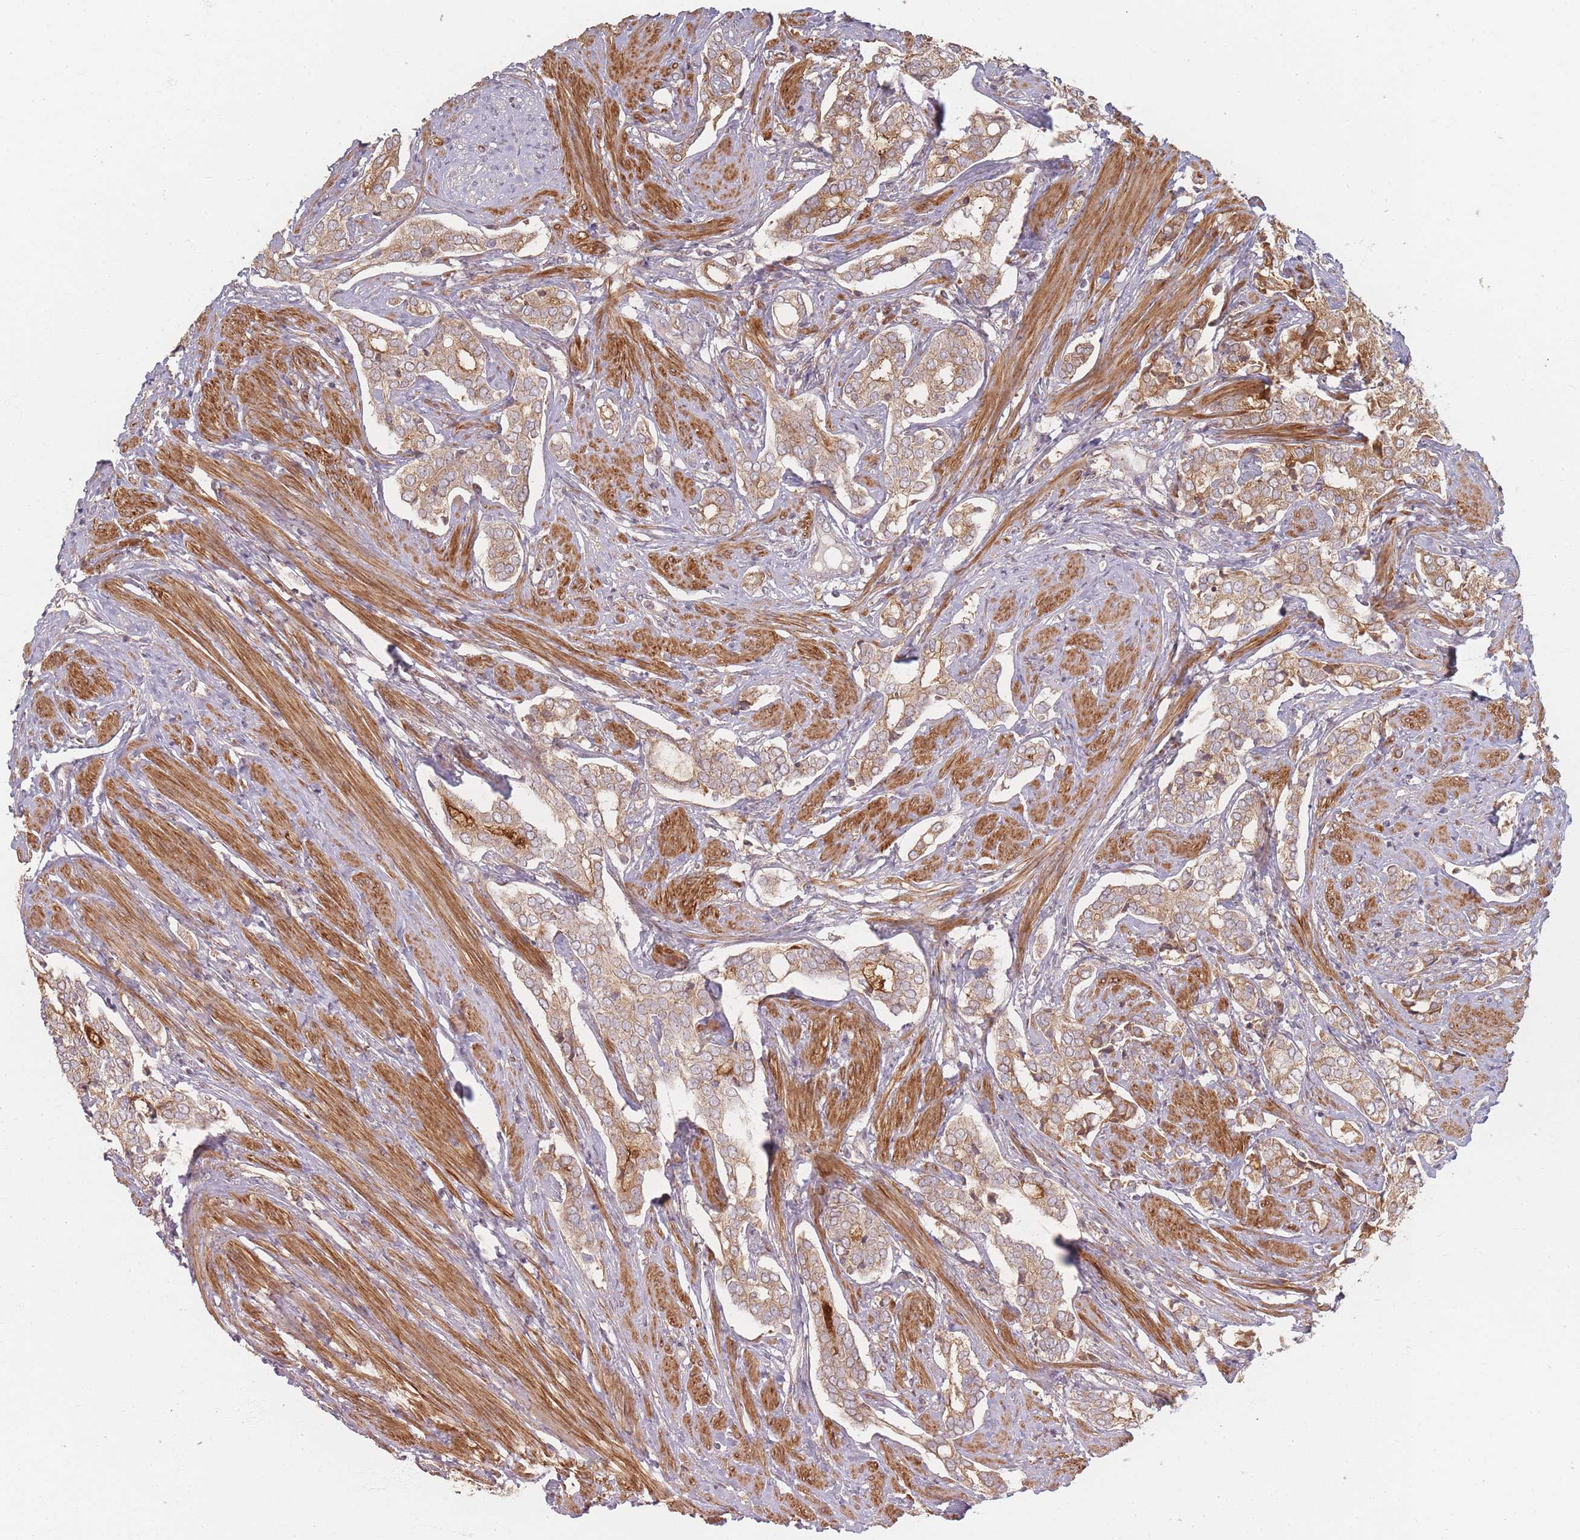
{"staining": {"intensity": "moderate", "quantity": ">75%", "location": "cytoplasmic/membranous"}, "tissue": "prostate cancer", "cell_type": "Tumor cells", "image_type": "cancer", "snomed": [{"axis": "morphology", "description": "Adenocarcinoma, High grade"}, {"axis": "topography", "description": "Prostate"}], "caption": "Moderate cytoplasmic/membranous protein positivity is seen in about >75% of tumor cells in prostate adenocarcinoma (high-grade).", "gene": "MRPS6", "patient": {"sex": "male", "age": 71}}